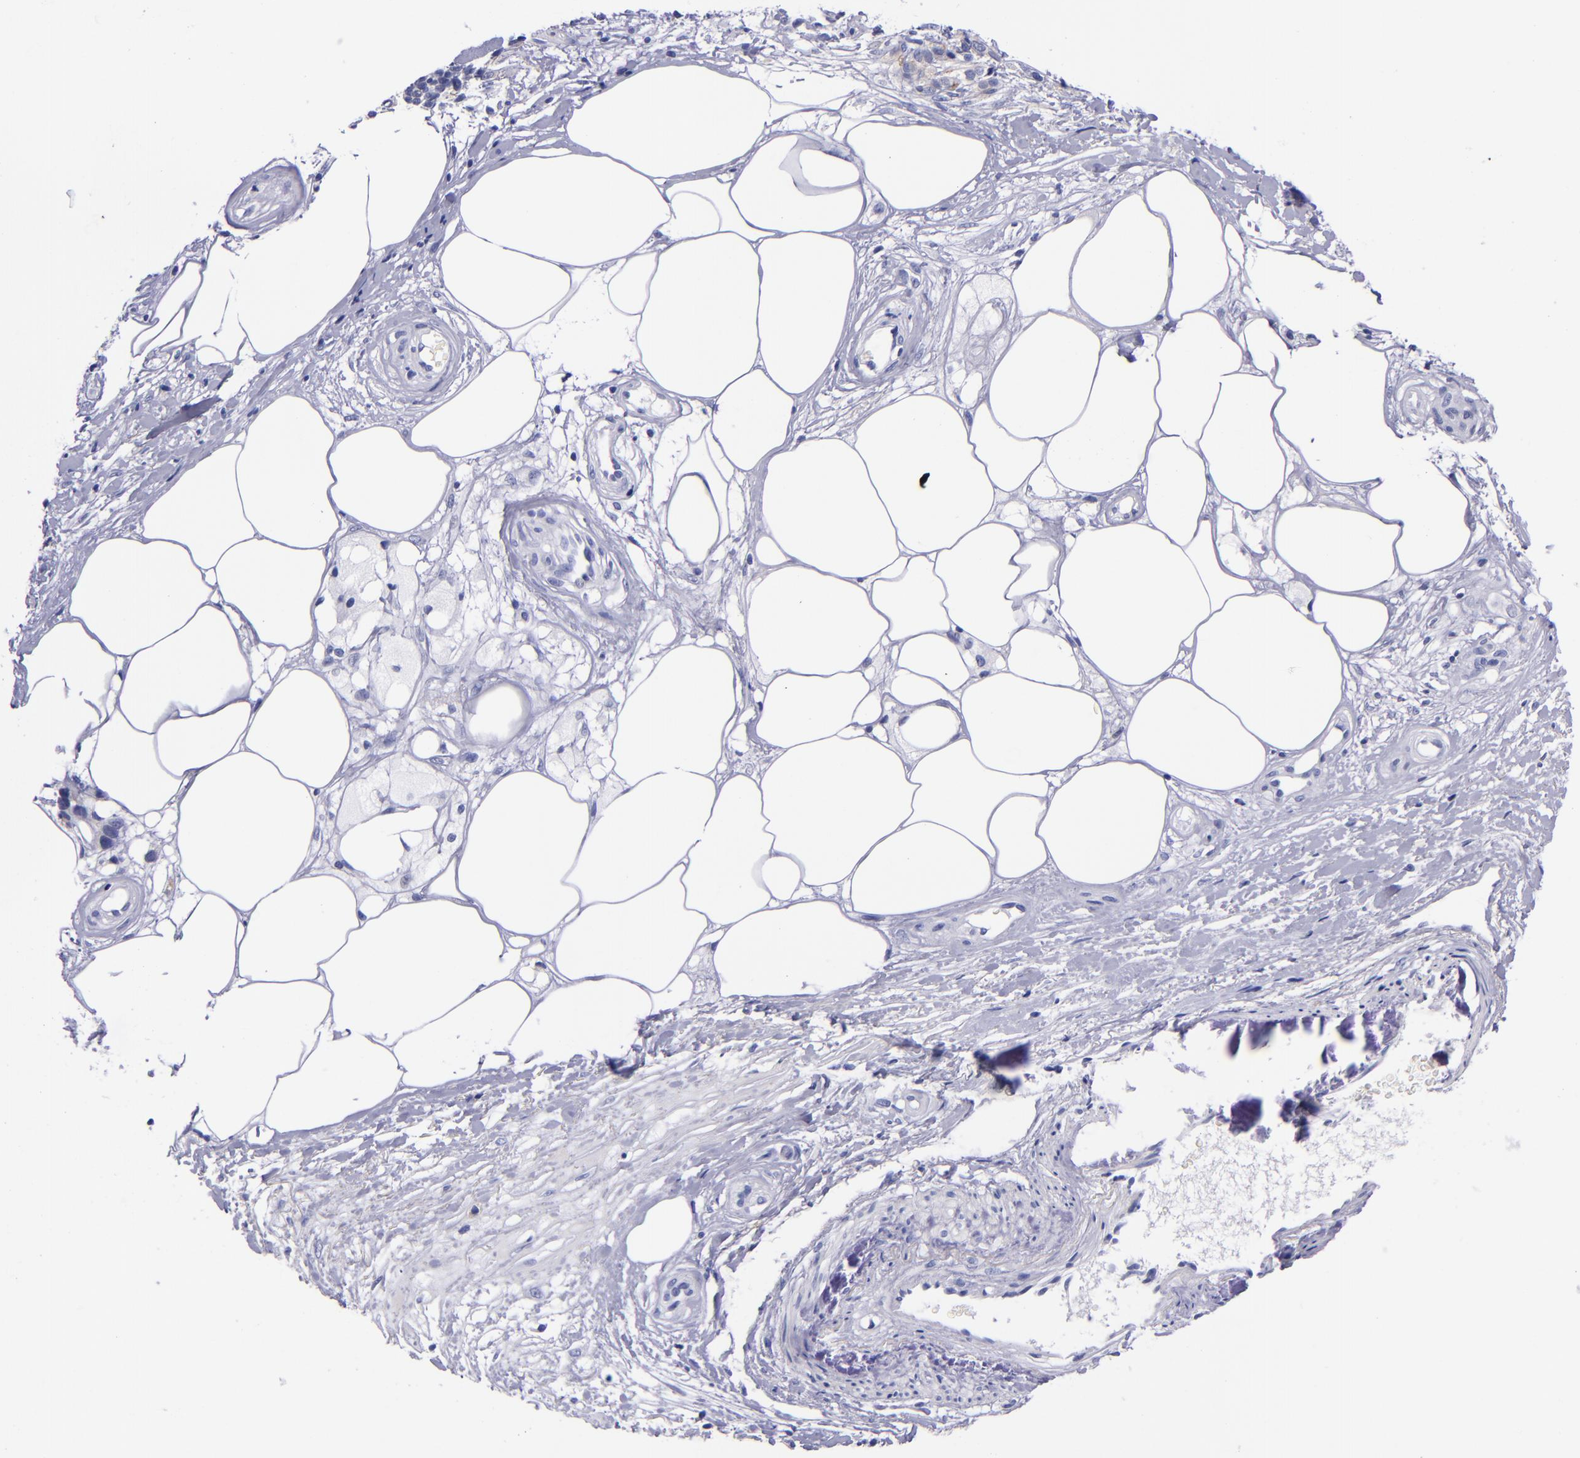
{"staining": {"intensity": "negative", "quantity": "none", "location": "none"}, "tissue": "melanoma", "cell_type": "Tumor cells", "image_type": "cancer", "snomed": [{"axis": "morphology", "description": "Malignant melanoma, NOS"}, {"axis": "topography", "description": "Skin"}], "caption": "An image of human malignant melanoma is negative for staining in tumor cells.", "gene": "SV2A", "patient": {"sex": "female", "age": 85}}